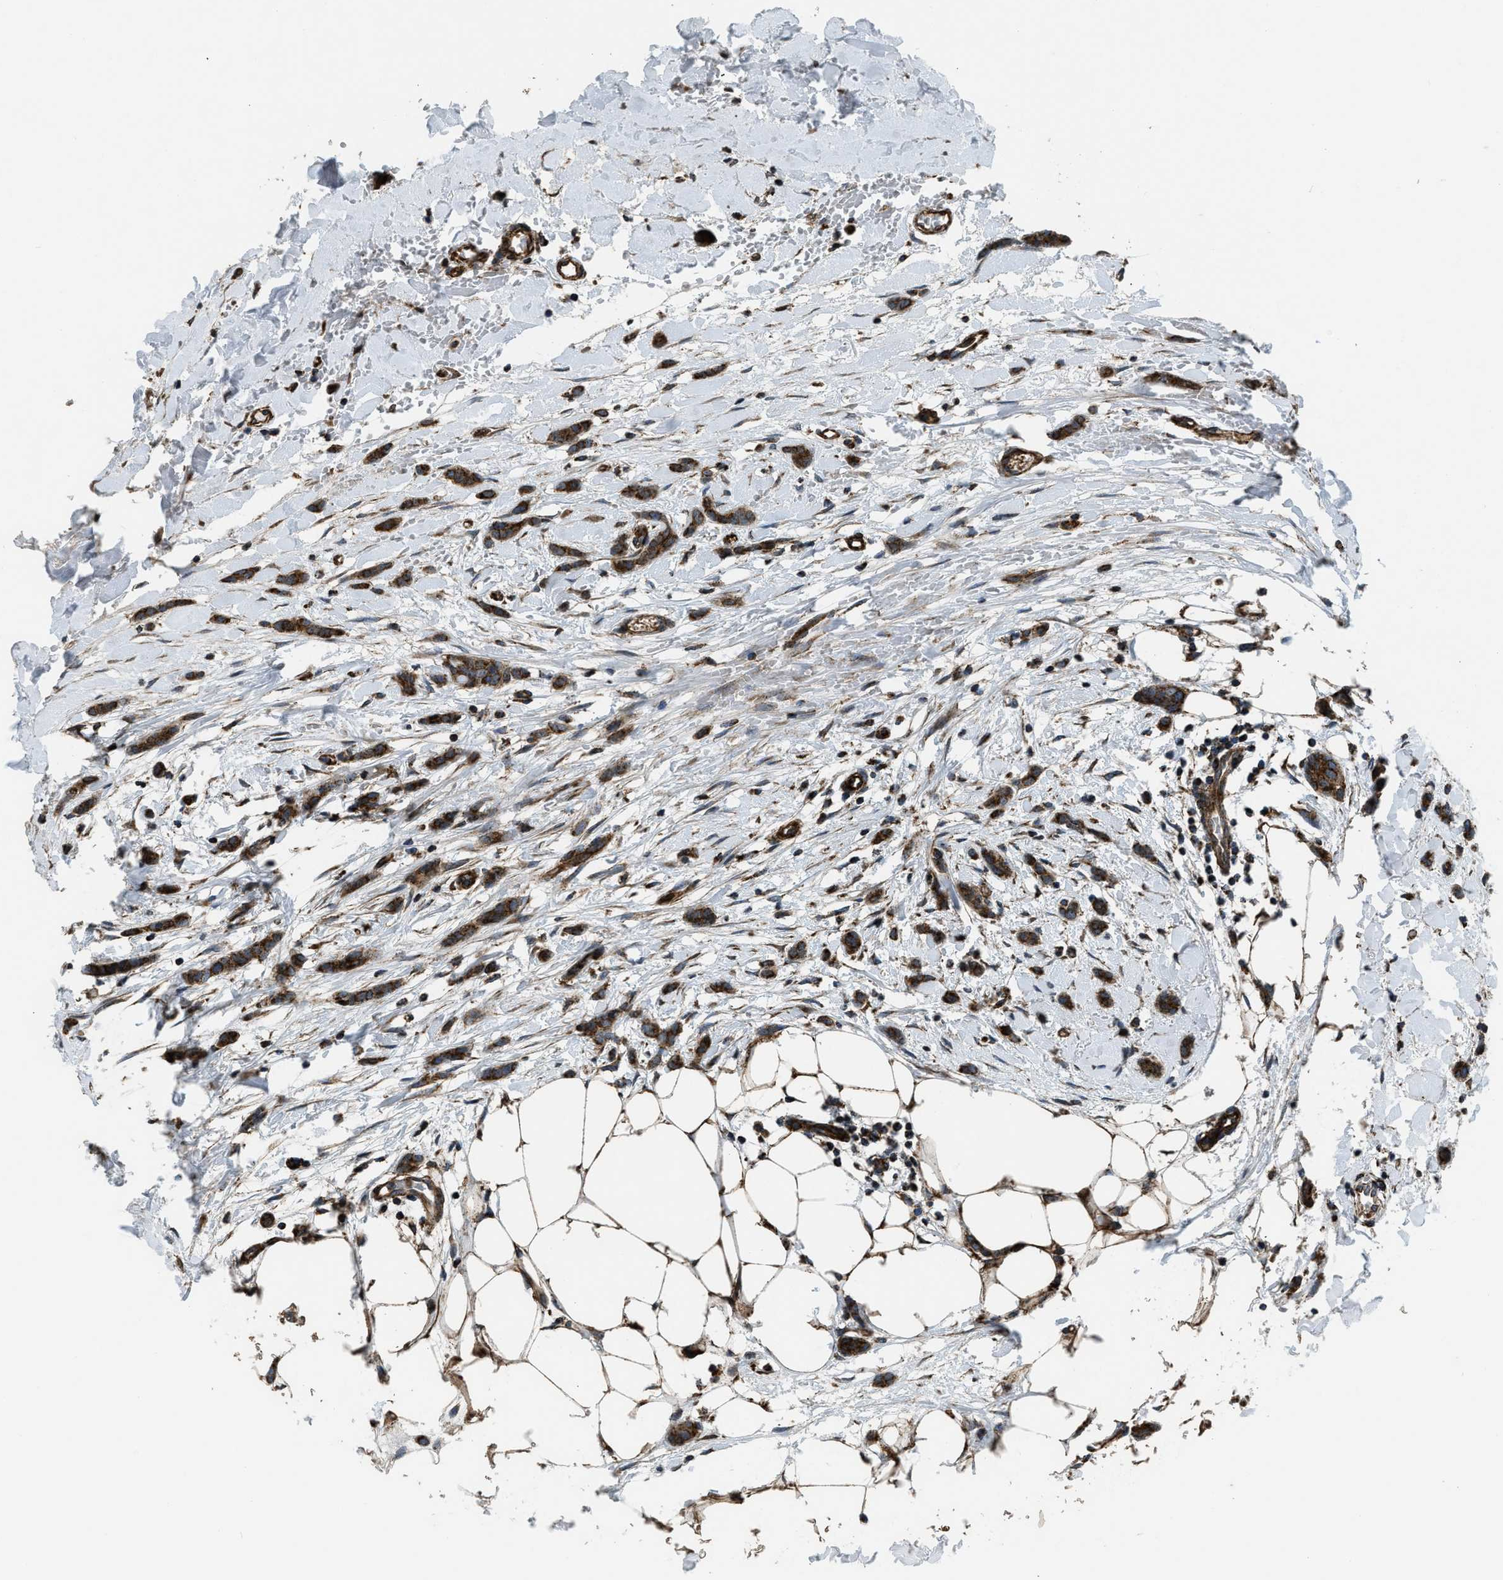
{"staining": {"intensity": "strong", "quantity": ">75%", "location": "cytoplasmic/membranous"}, "tissue": "breast cancer", "cell_type": "Tumor cells", "image_type": "cancer", "snomed": [{"axis": "morphology", "description": "Lobular carcinoma"}, {"axis": "topography", "description": "Skin"}, {"axis": "topography", "description": "Breast"}], "caption": "A high amount of strong cytoplasmic/membranous staining is present in about >75% of tumor cells in breast cancer (lobular carcinoma) tissue. The staining was performed using DAB (3,3'-diaminobenzidine), with brown indicating positive protein expression. Nuclei are stained blue with hematoxylin.", "gene": "GSDME", "patient": {"sex": "female", "age": 46}}